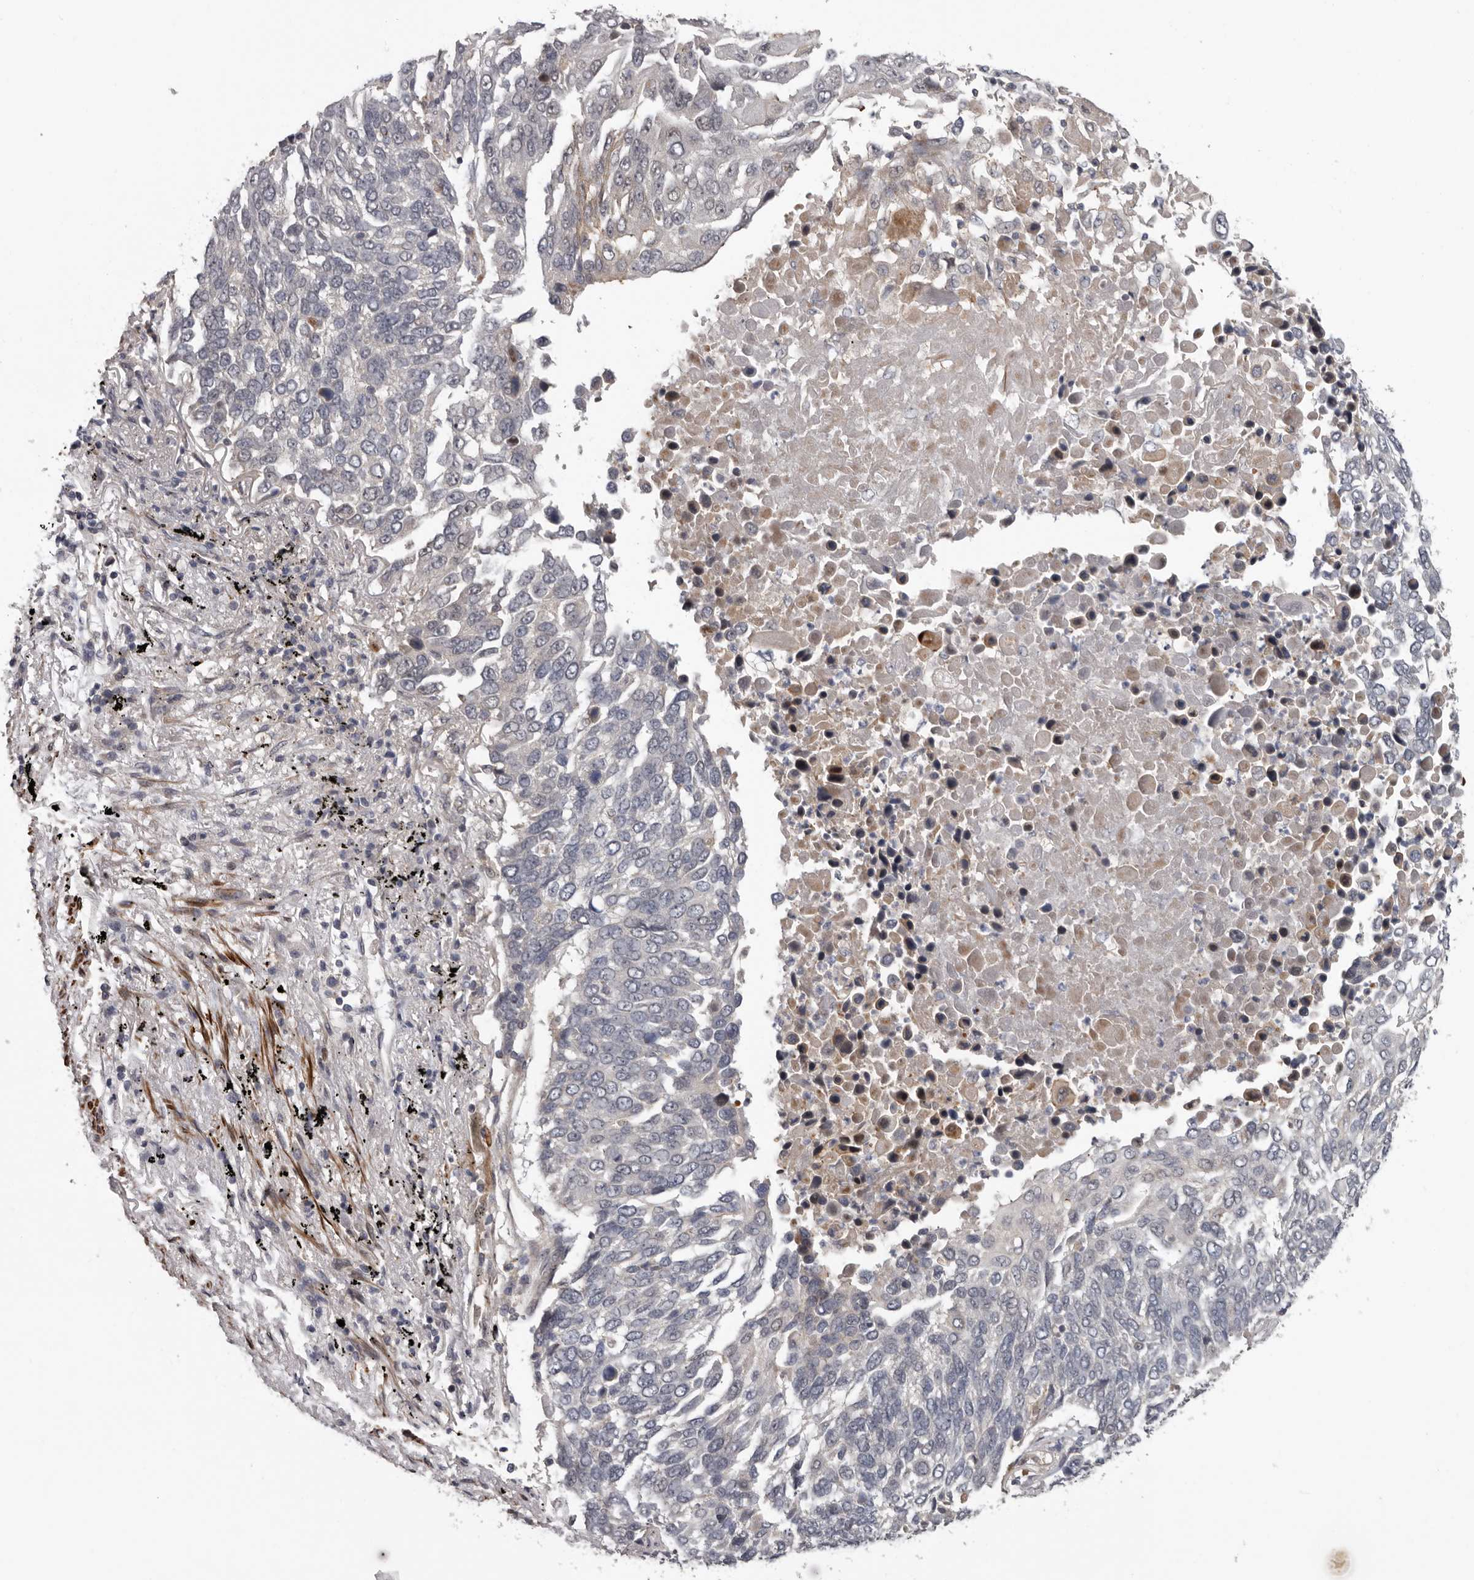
{"staining": {"intensity": "negative", "quantity": "none", "location": "none"}, "tissue": "lung cancer", "cell_type": "Tumor cells", "image_type": "cancer", "snomed": [{"axis": "morphology", "description": "Squamous cell carcinoma, NOS"}, {"axis": "topography", "description": "Lung"}], "caption": "This micrograph is of lung squamous cell carcinoma stained with immunohistochemistry (IHC) to label a protein in brown with the nuclei are counter-stained blue. There is no expression in tumor cells. (DAB immunohistochemistry visualized using brightfield microscopy, high magnification).", "gene": "FGFR4", "patient": {"sex": "male", "age": 66}}